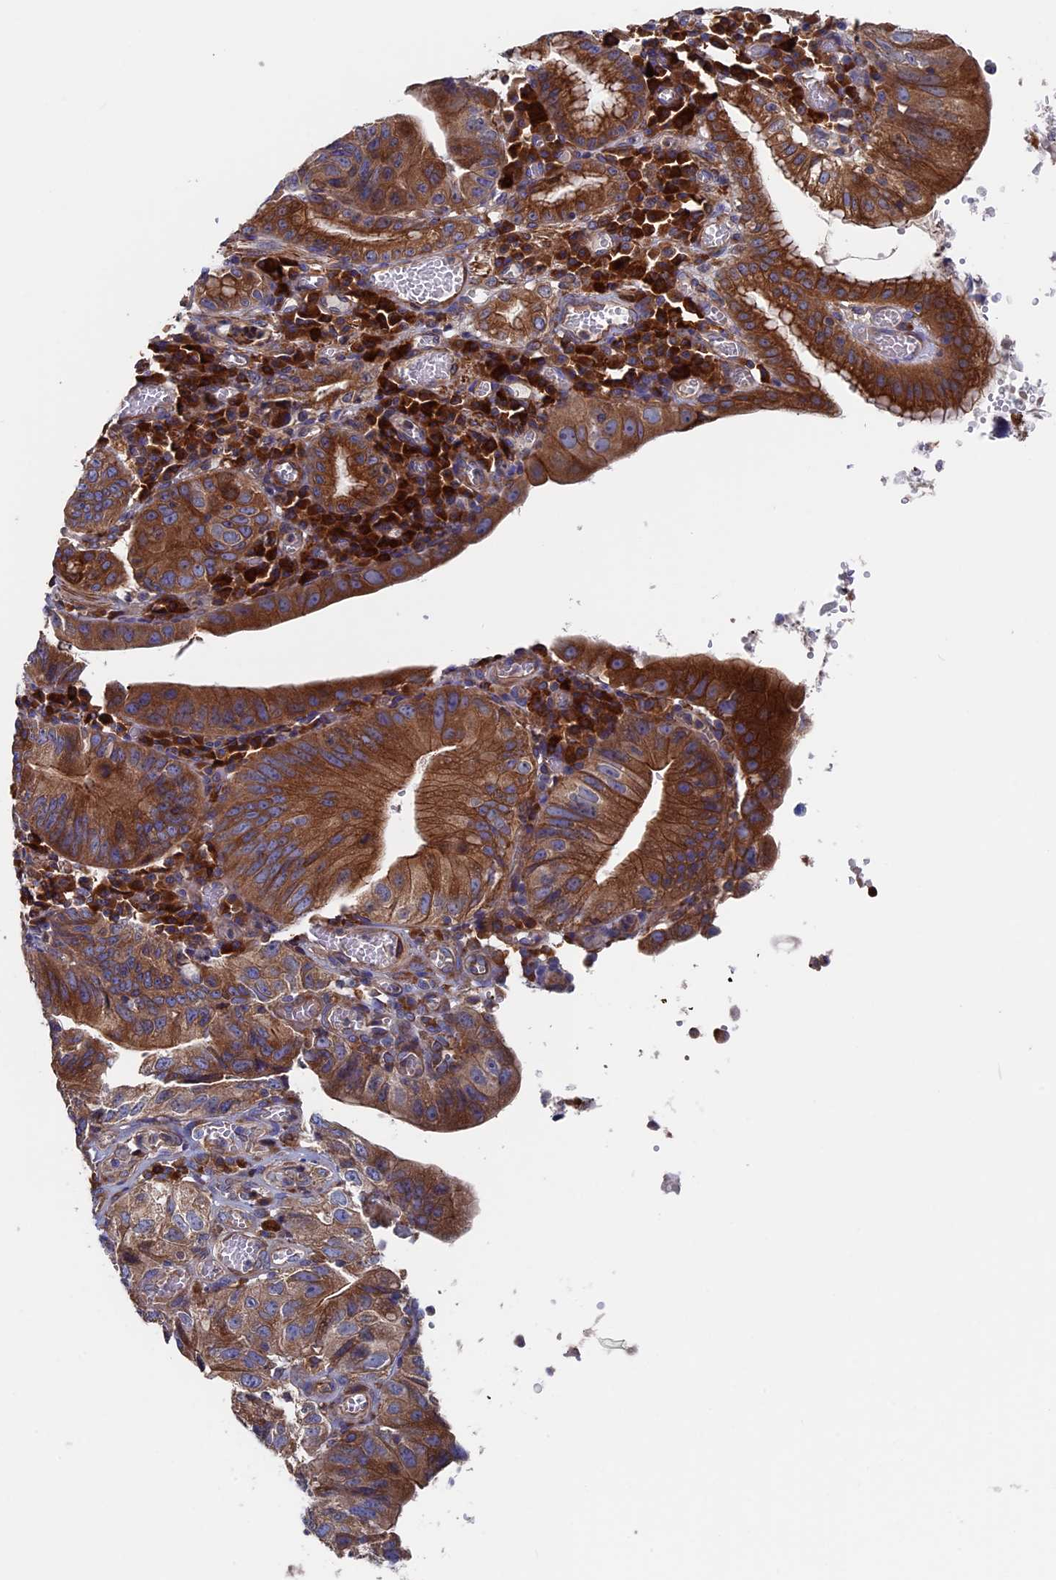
{"staining": {"intensity": "strong", "quantity": ">75%", "location": "cytoplasmic/membranous"}, "tissue": "stomach cancer", "cell_type": "Tumor cells", "image_type": "cancer", "snomed": [{"axis": "morphology", "description": "Adenocarcinoma, NOS"}, {"axis": "topography", "description": "Stomach"}], "caption": "Stomach cancer (adenocarcinoma) tissue reveals strong cytoplasmic/membranous positivity in about >75% of tumor cells, visualized by immunohistochemistry.", "gene": "DNAJC3", "patient": {"sex": "male", "age": 59}}